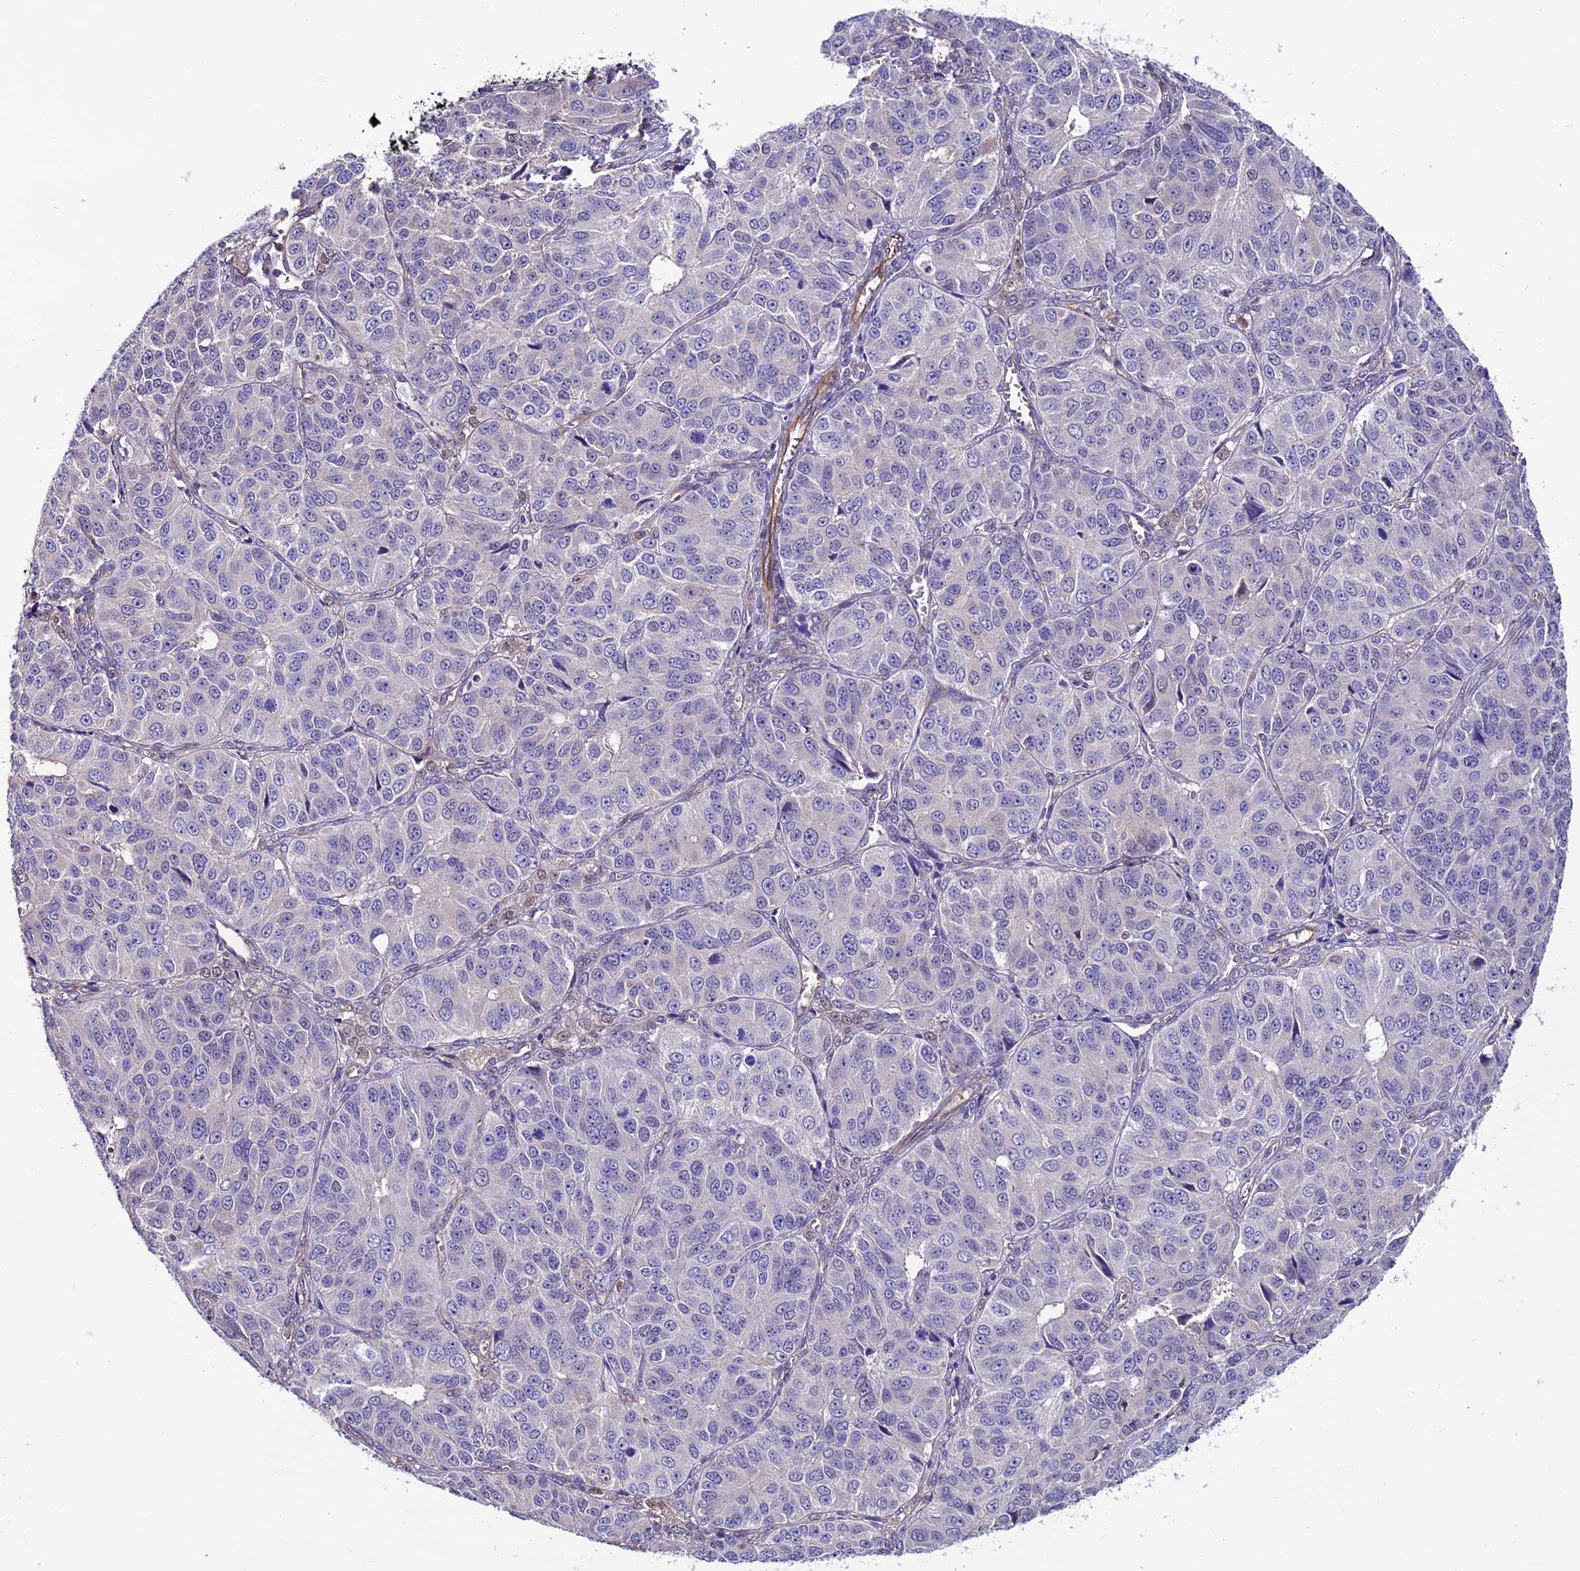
{"staining": {"intensity": "negative", "quantity": "none", "location": "none"}, "tissue": "ovarian cancer", "cell_type": "Tumor cells", "image_type": "cancer", "snomed": [{"axis": "morphology", "description": "Carcinoma, endometroid"}, {"axis": "topography", "description": "Ovary"}], "caption": "This is an immunohistochemistry (IHC) photomicrograph of ovarian cancer (endometroid carcinoma). There is no positivity in tumor cells.", "gene": "PDILT", "patient": {"sex": "female", "age": 51}}